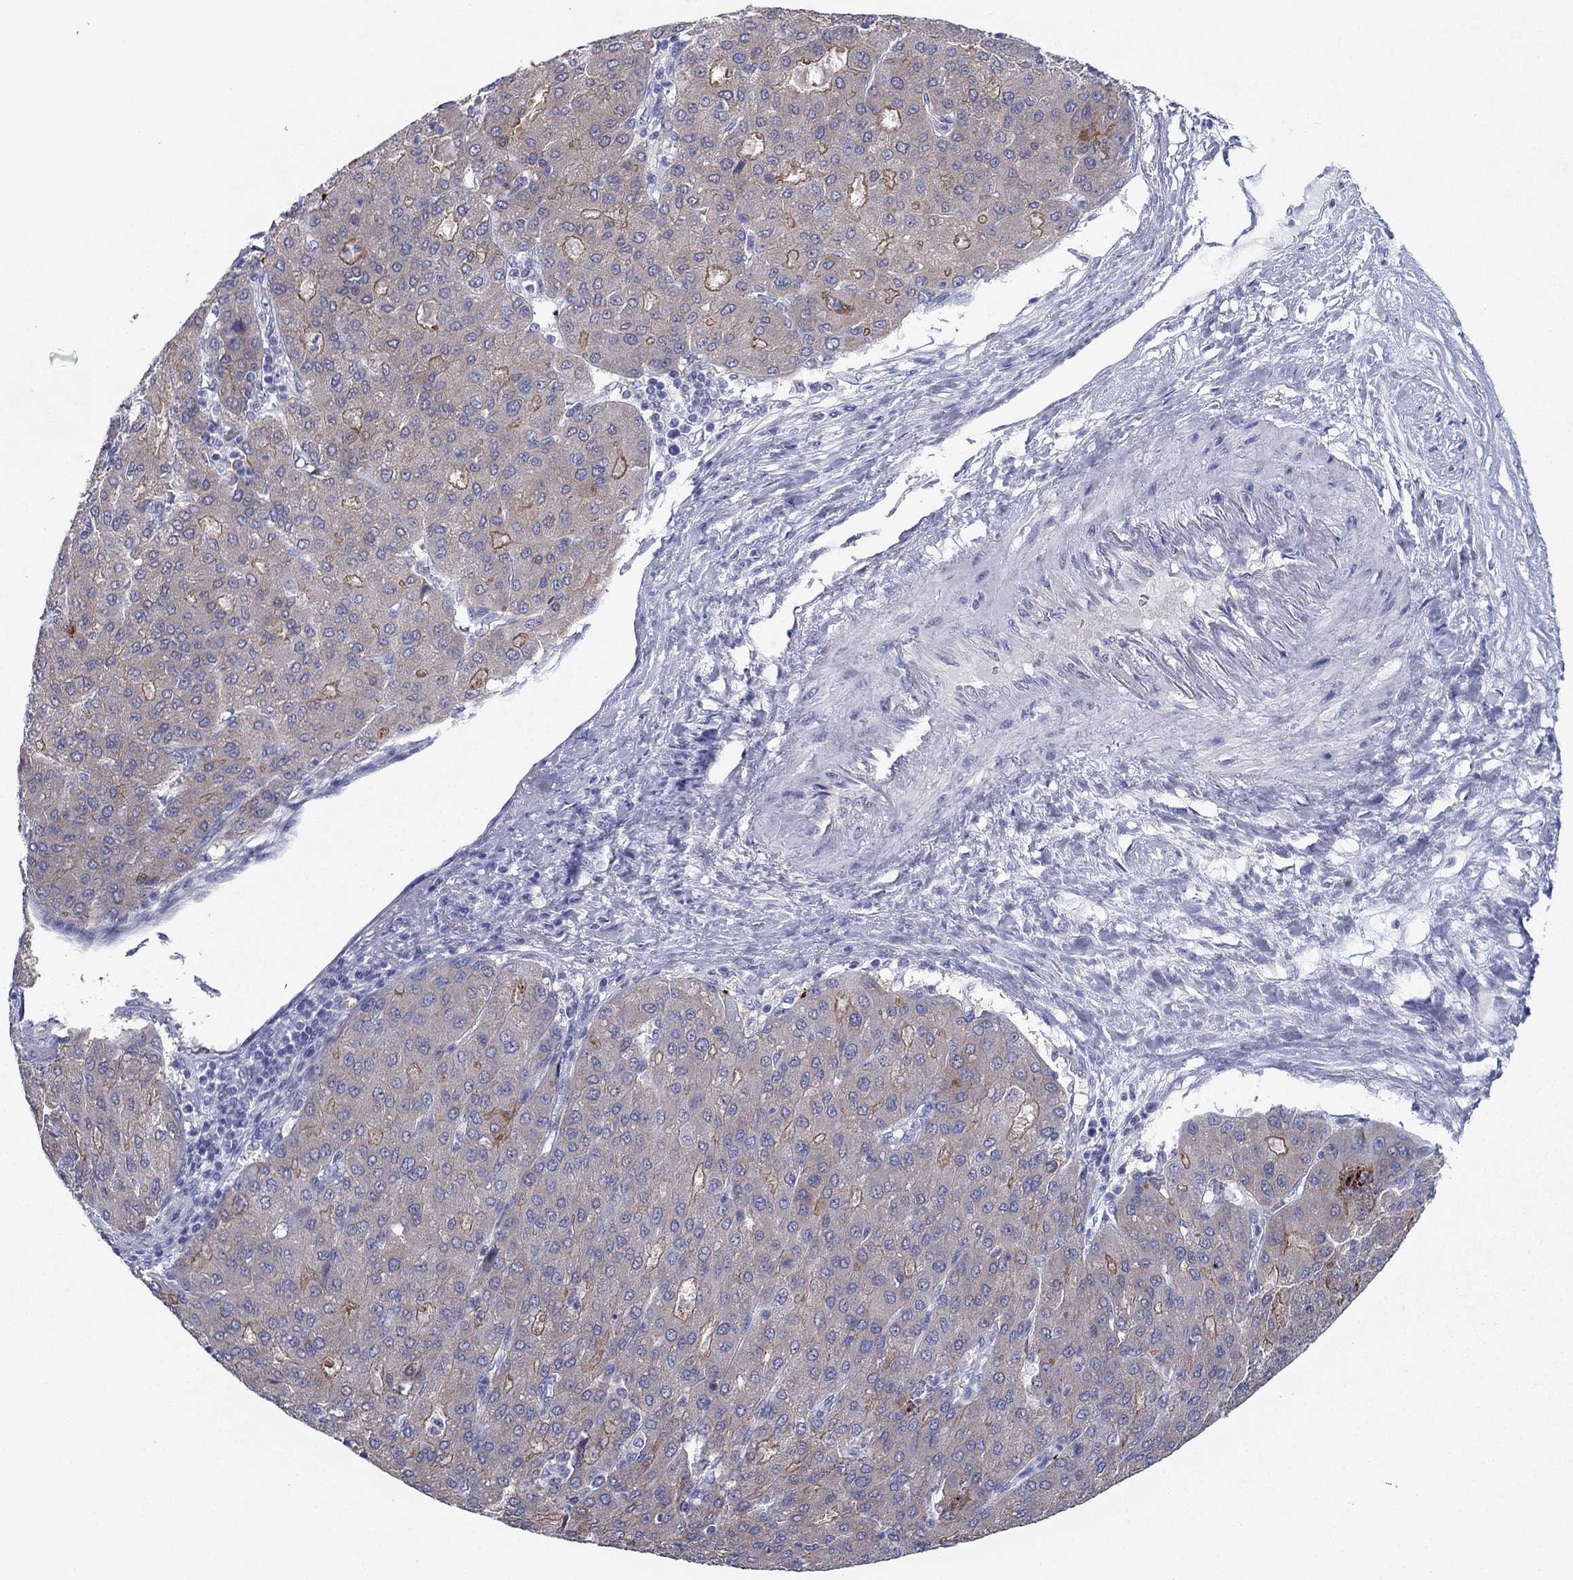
{"staining": {"intensity": "moderate", "quantity": "<25%", "location": "cytoplasmic/membranous"}, "tissue": "liver cancer", "cell_type": "Tumor cells", "image_type": "cancer", "snomed": [{"axis": "morphology", "description": "Carcinoma, Hepatocellular, NOS"}, {"axis": "topography", "description": "Liver"}], "caption": "Immunohistochemical staining of liver cancer demonstrates low levels of moderate cytoplasmic/membranous staining in about <25% of tumor cells. (Brightfield microscopy of DAB IHC at high magnification).", "gene": "PLS1", "patient": {"sex": "male", "age": 65}}